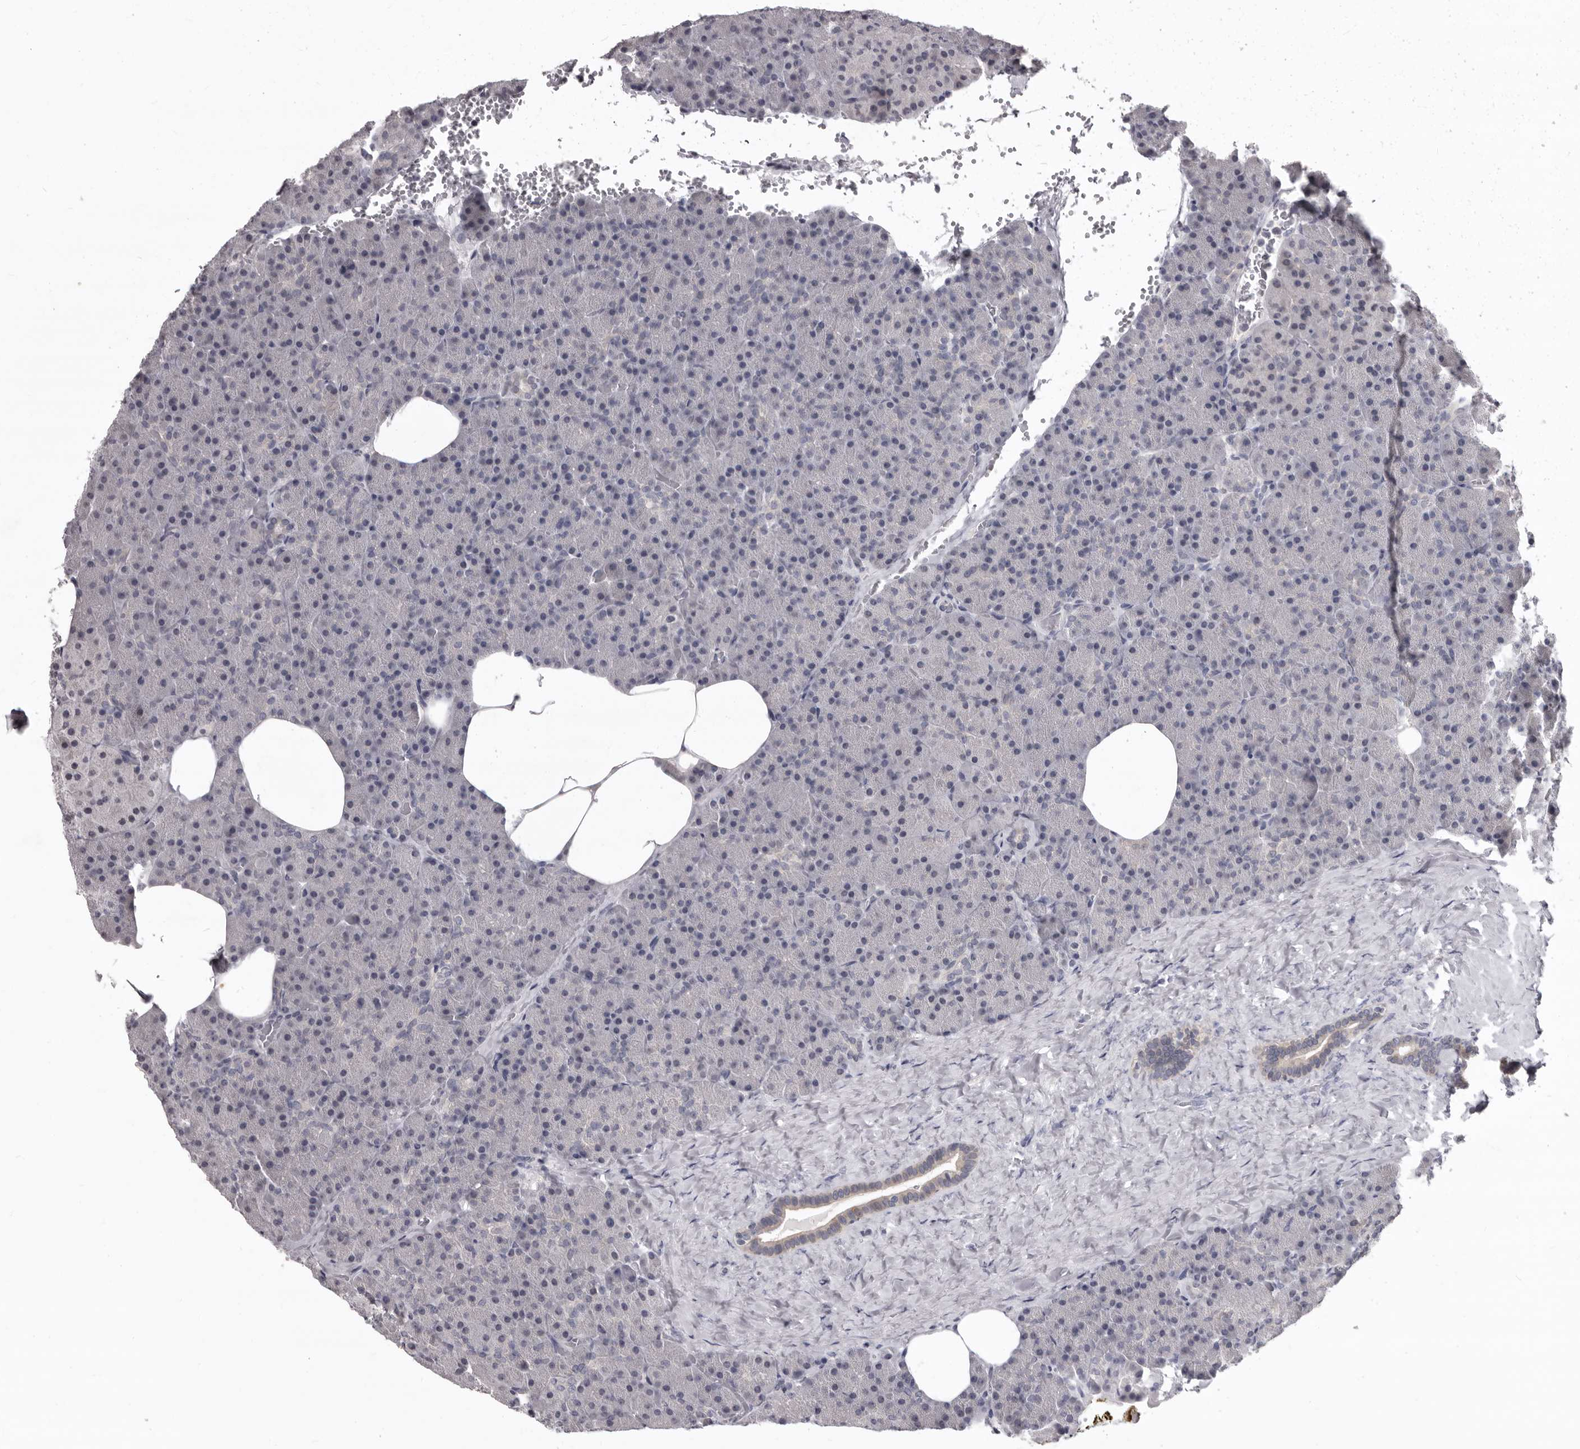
{"staining": {"intensity": "negative", "quantity": "none", "location": "none"}, "tissue": "pancreas", "cell_type": "Exocrine glandular cells", "image_type": "normal", "snomed": [{"axis": "morphology", "description": "Normal tissue, NOS"}, {"axis": "morphology", "description": "Carcinoid, malignant, NOS"}, {"axis": "topography", "description": "Pancreas"}], "caption": "IHC photomicrograph of normal pancreas: pancreas stained with DAB (3,3'-diaminobenzidine) reveals no significant protein expression in exocrine glandular cells. (DAB (3,3'-diaminobenzidine) immunohistochemistry (IHC) with hematoxylin counter stain).", "gene": "SULT1E1", "patient": {"sex": "female", "age": 35}}